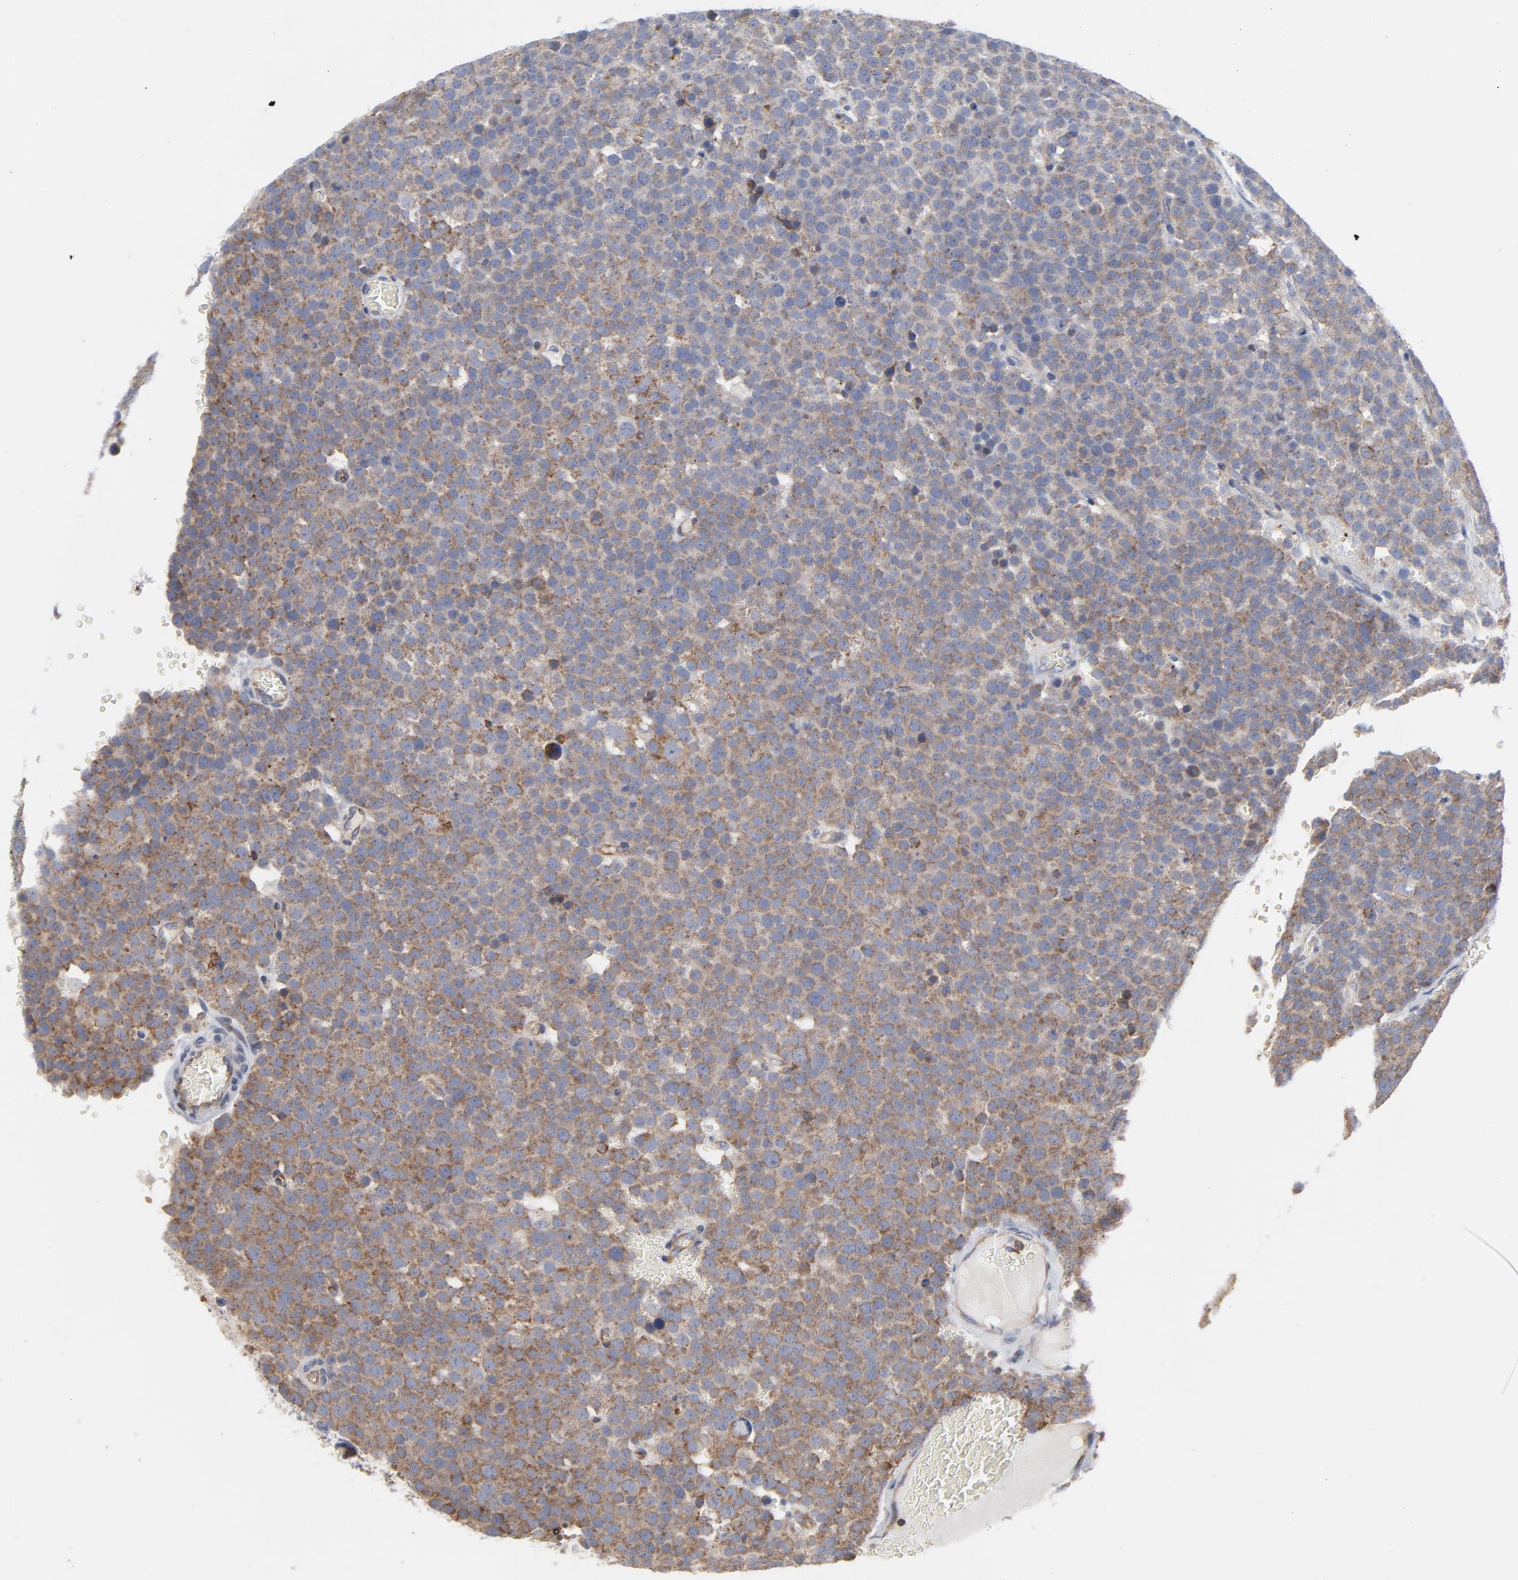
{"staining": {"intensity": "moderate", "quantity": ">75%", "location": "cytoplasmic/membranous"}, "tissue": "testis cancer", "cell_type": "Tumor cells", "image_type": "cancer", "snomed": [{"axis": "morphology", "description": "Seminoma, NOS"}, {"axis": "topography", "description": "Testis"}], "caption": "This image exhibits testis cancer stained with immunohistochemistry (IHC) to label a protein in brown. The cytoplasmic/membranous of tumor cells show moderate positivity for the protein. Nuclei are counter-stained blue.", "gene": "OXA1L", "patient": {"sex": "male", "age": 71}}